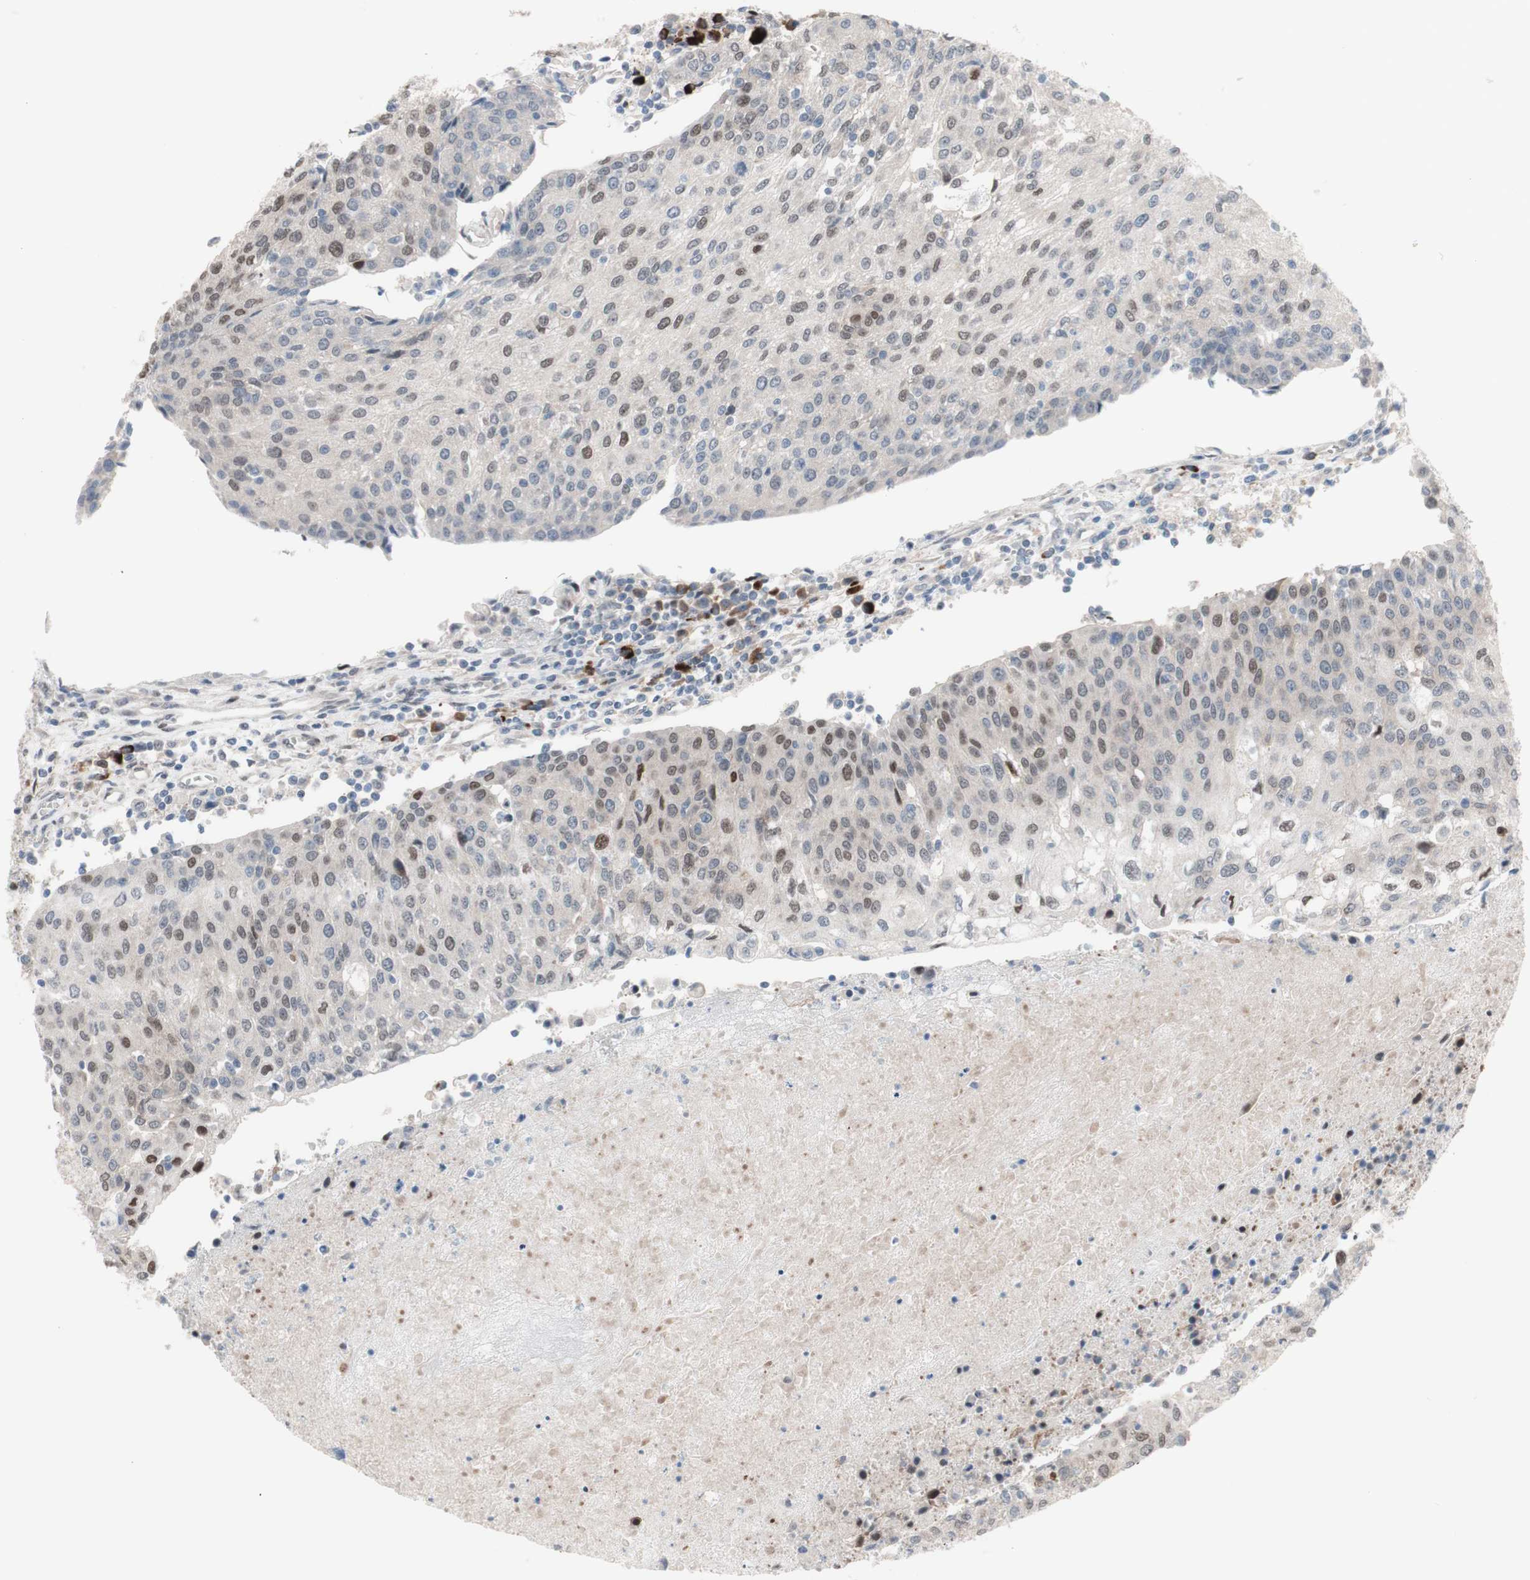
{"staining": {"intensity": "weak", "quantity": "<25%", "location": "nuclear"}, "tissue": "urothelial cancer", "cell_type": "Tumor cells", "image_type": "cancer", "snomed": [{"axis": "morphology", "description": "Urothelial carcinoma, High grade"}, {"axis": "topography", "description": "Urinary bladder"}], "caption": "An immunohistochemistry (IHC) image of urothelial cancer is shown. There is no staining in tumor cells of urothelial cancer.", "gene": "PHTF2", "patient": {"sex": "female", "age": 85}}